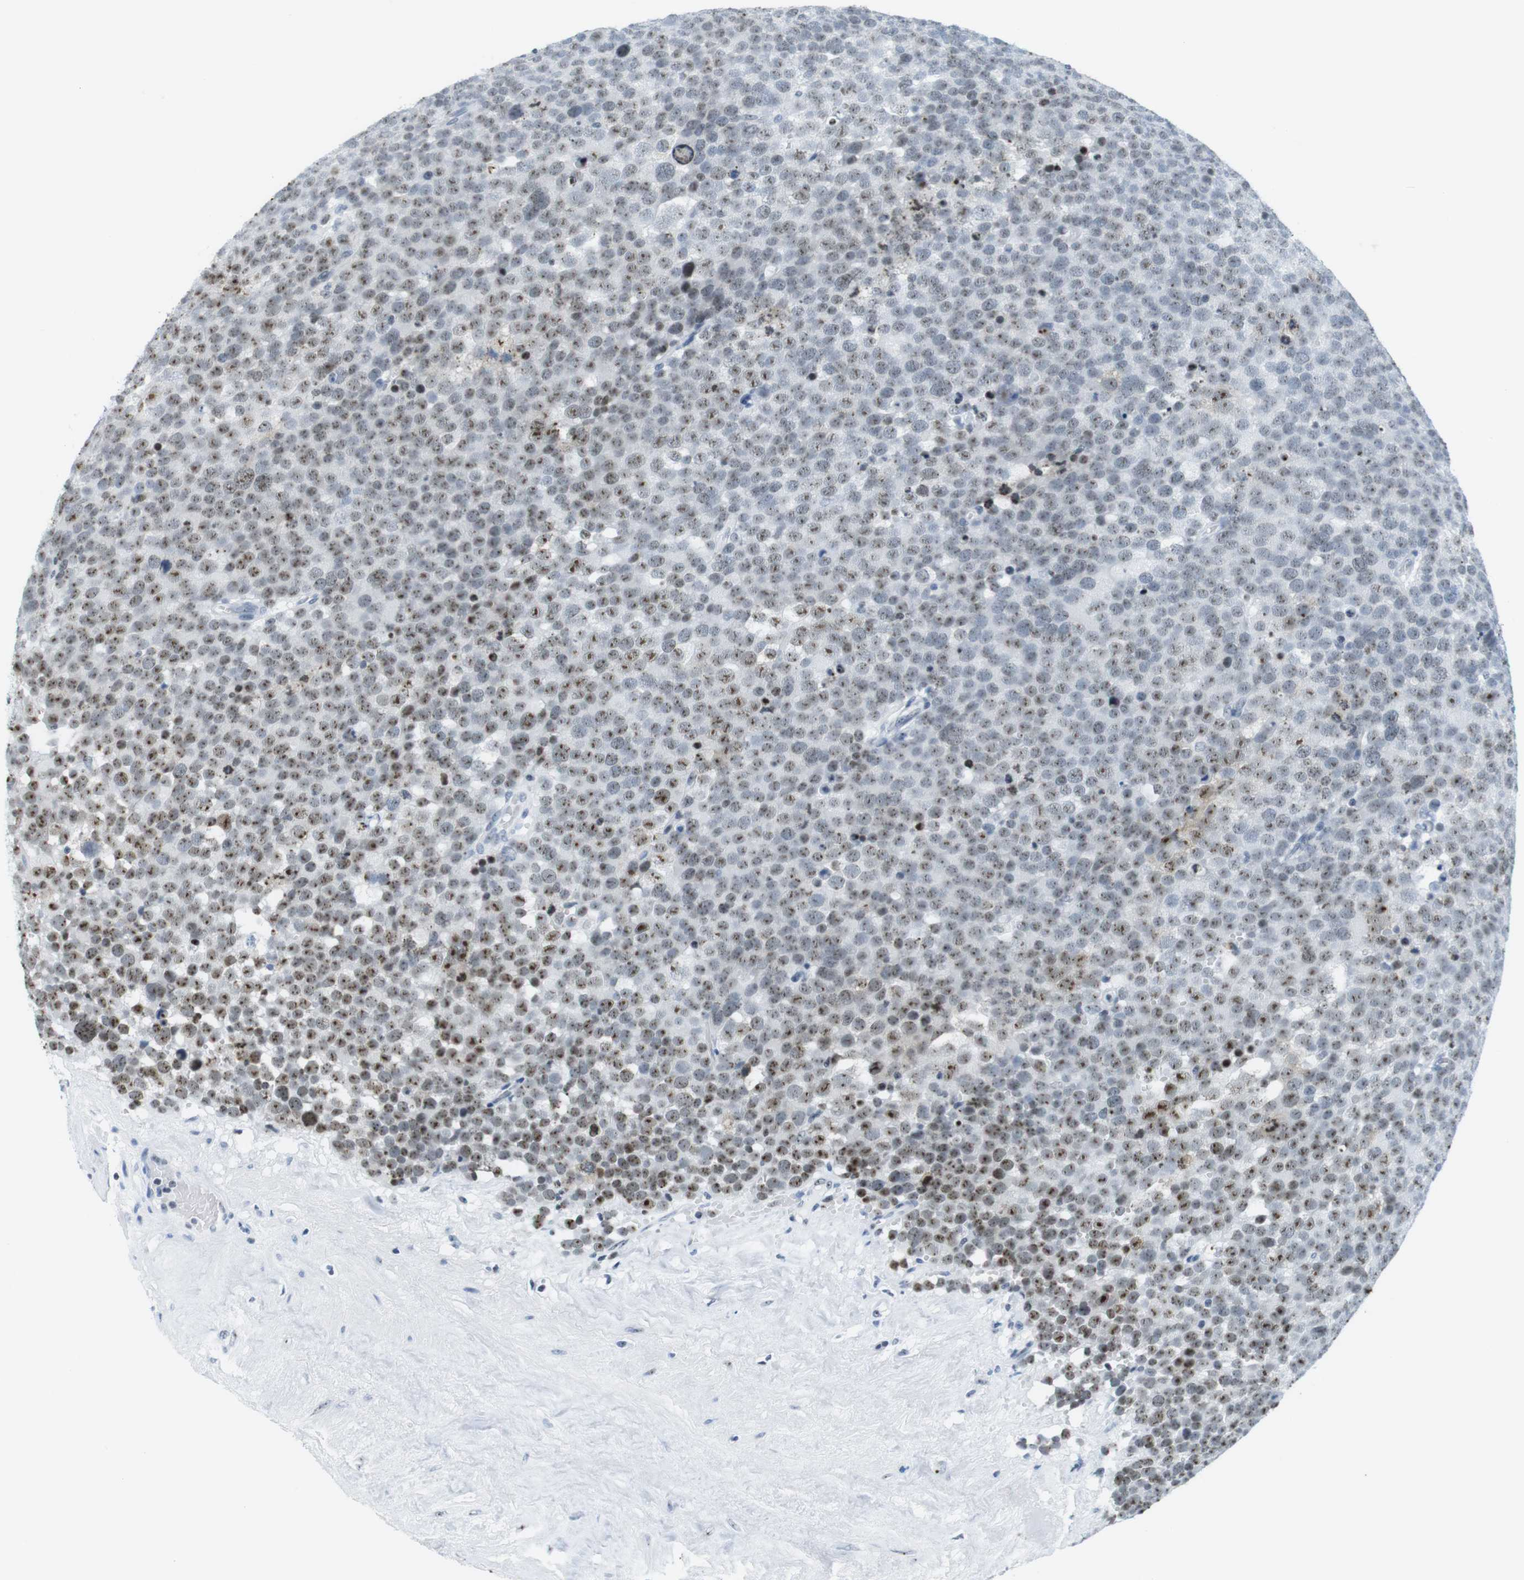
{"staining": {"intensity": "moderate", "quantity": "25%-75%", "location": "nuclear"}, "tissue": "testis cancer", "cell_type": "Tumor cells", "image_type": "cancer", "snomed": [{"axis": "morphology", "description": "Seminoma, NOS"}, {"axis": "topography", "description": "Testis"}], "caption": "Tumor cells exhibit medium levels of moderate nuclear expression in about 25%-75% of cells in testis cancer (seminoma). Using DAB (brown) and hematoxylin (blue) stains, captured at high magnification using brightfield microscopy.", "gene": "NIFK", "patient": {"sex": "male", "age": 71}}